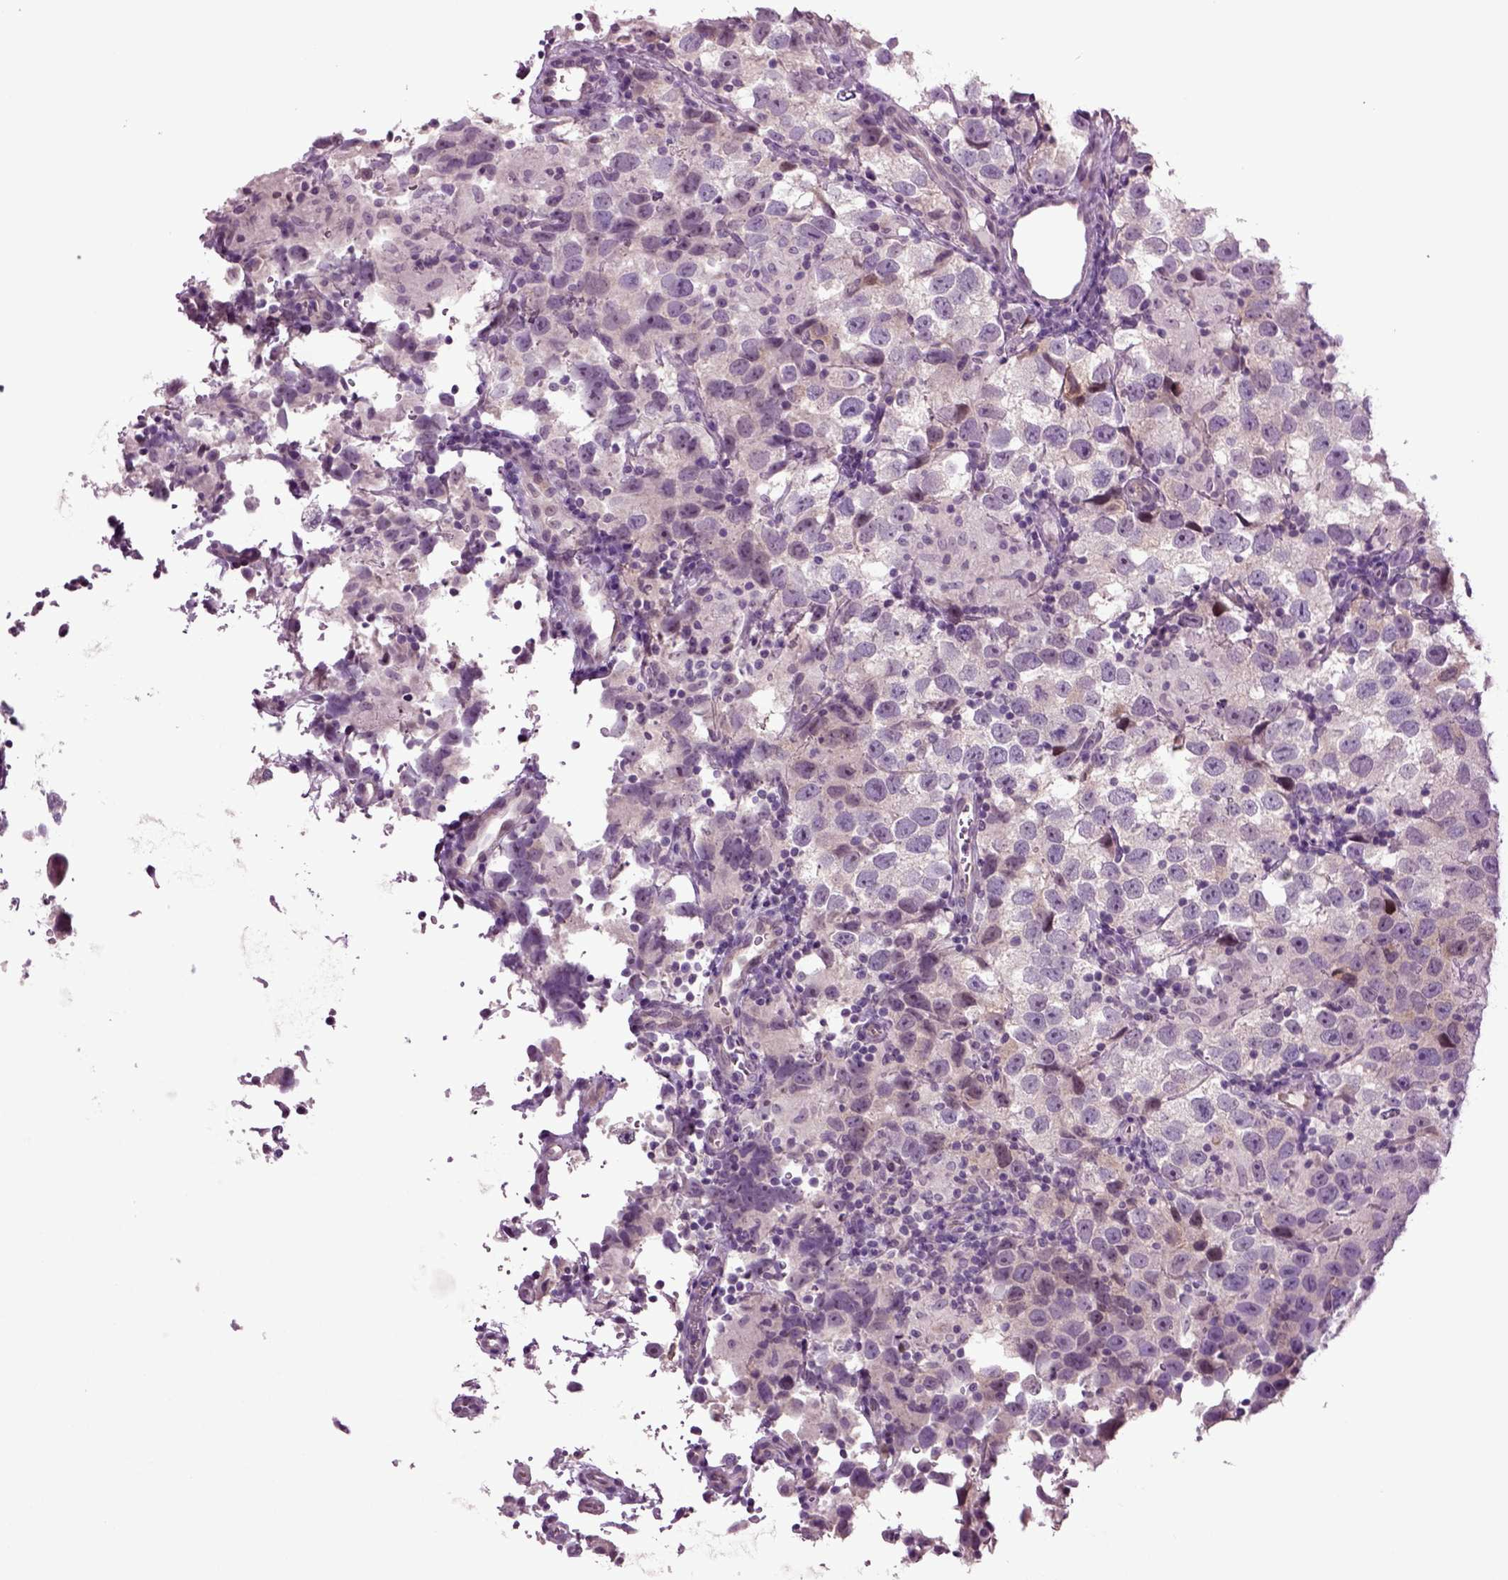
{"staining": {"intensity": "negative", "quantity": "none", "location": "none"}, "tissue": "testis cancer", "cell_type": "Tumor cells", "image_type": "cancer", "snomed": [{"axis": "morphology", "description": "Seminoma, NOS"}, {"axis": "topography", "description": "Testis"}], "caption": "Immunohistochemical staining of human seminoma (testis) reveals no significant staining in tumor cells.", "gene": "PLCH2", "patient": {"sex": "male", "age": 26}}